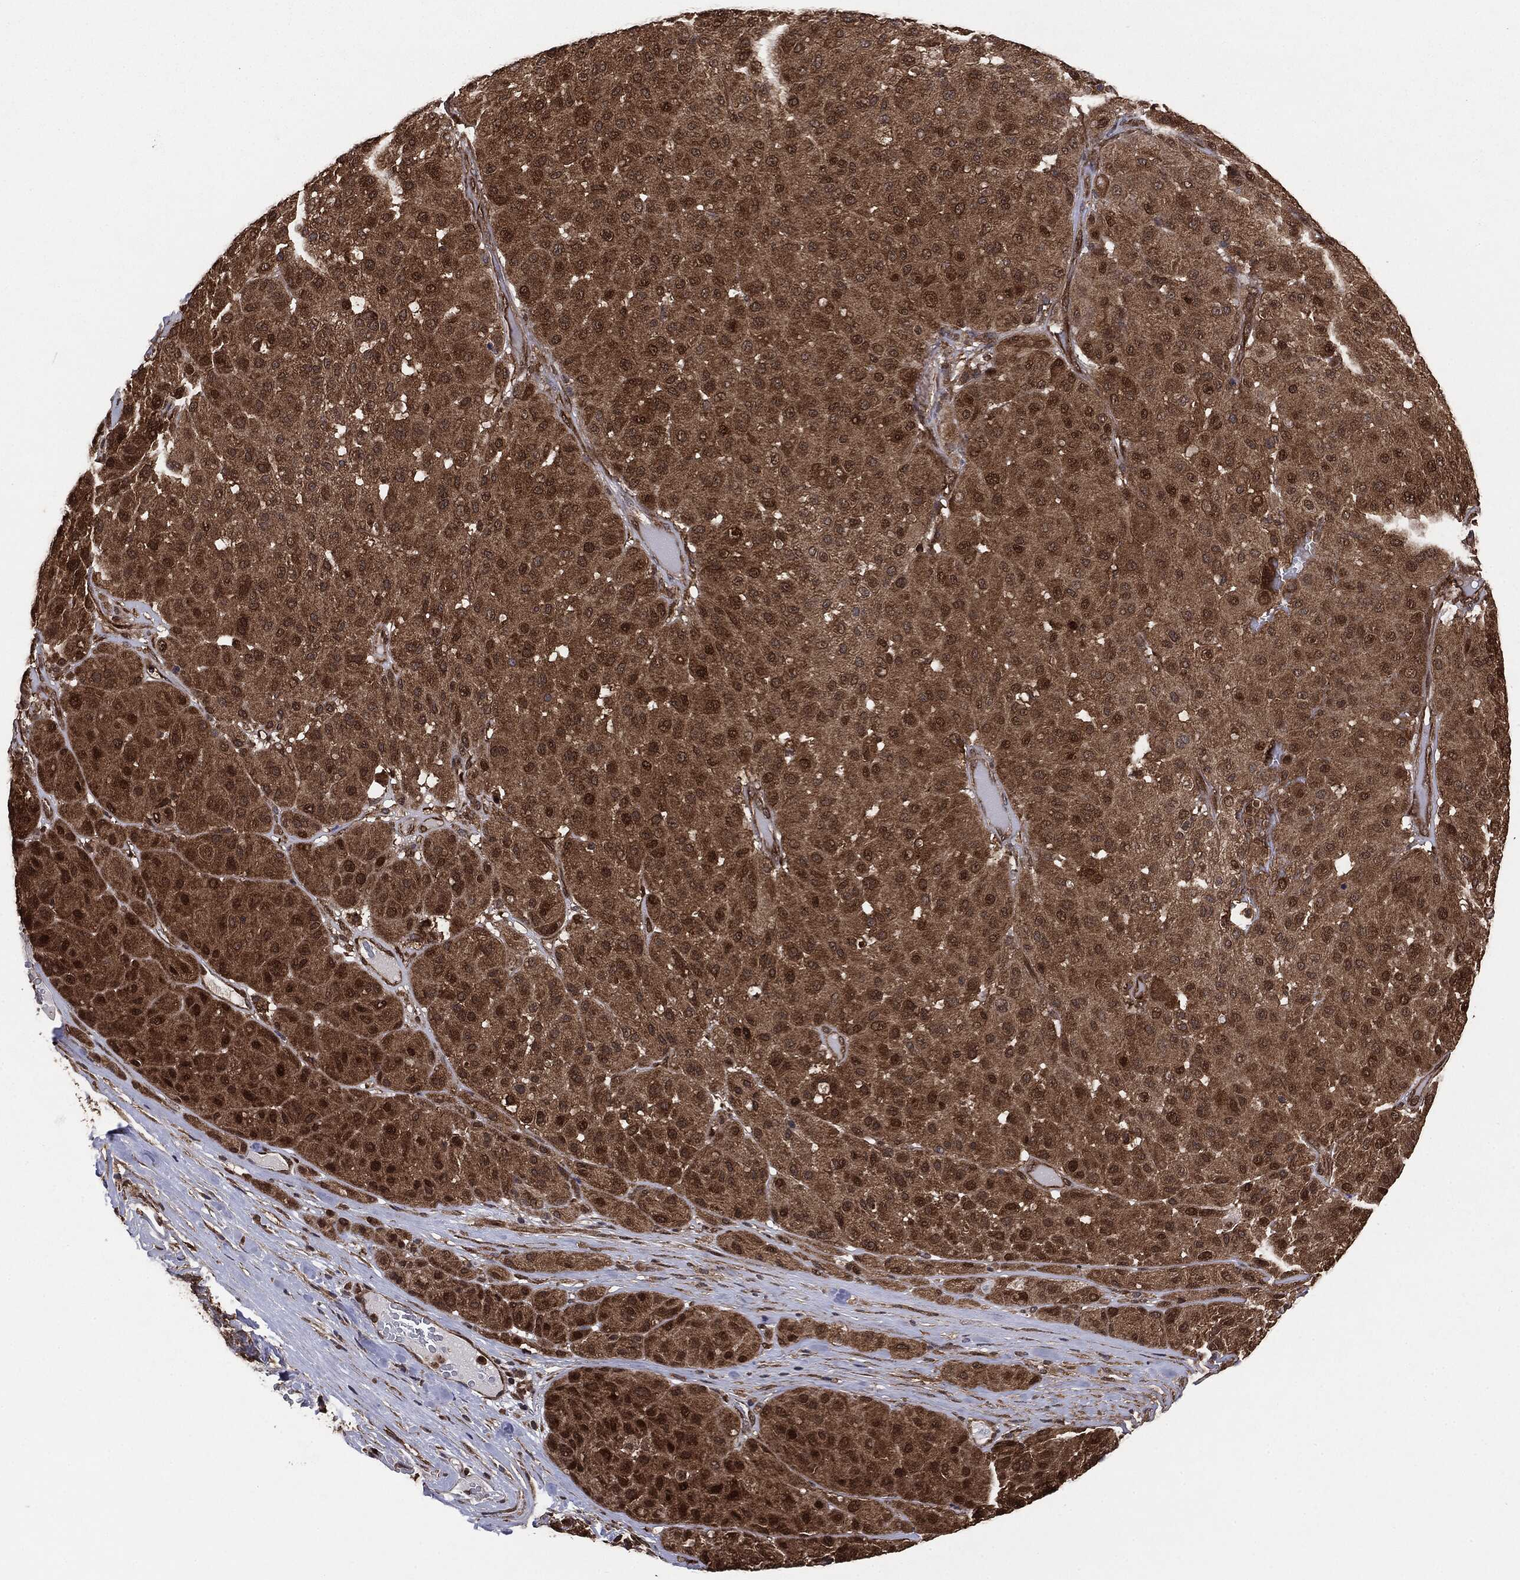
{"staining": {"intensity": "moderate", "quantity": ">75%", "location": "cytoplasmic/membranous"}, "tissue": "melanoma", "cell_type": "Tumor cells", "image_type": "cancer", "snomed": [{"axis": "morphology", "description": "Malignant melanoma, Metastatic site"}, {"axis": "topography", "description": "Smooth muscle"}], "caption": "A micrograph of human malignant melanoma (metastatic site) stained for a protein demonstrates moderate cytoplasmic/membranous brown staining in tumor cells.", "gene": "NME1", "patient": {"sex": "male", "age": 41}}